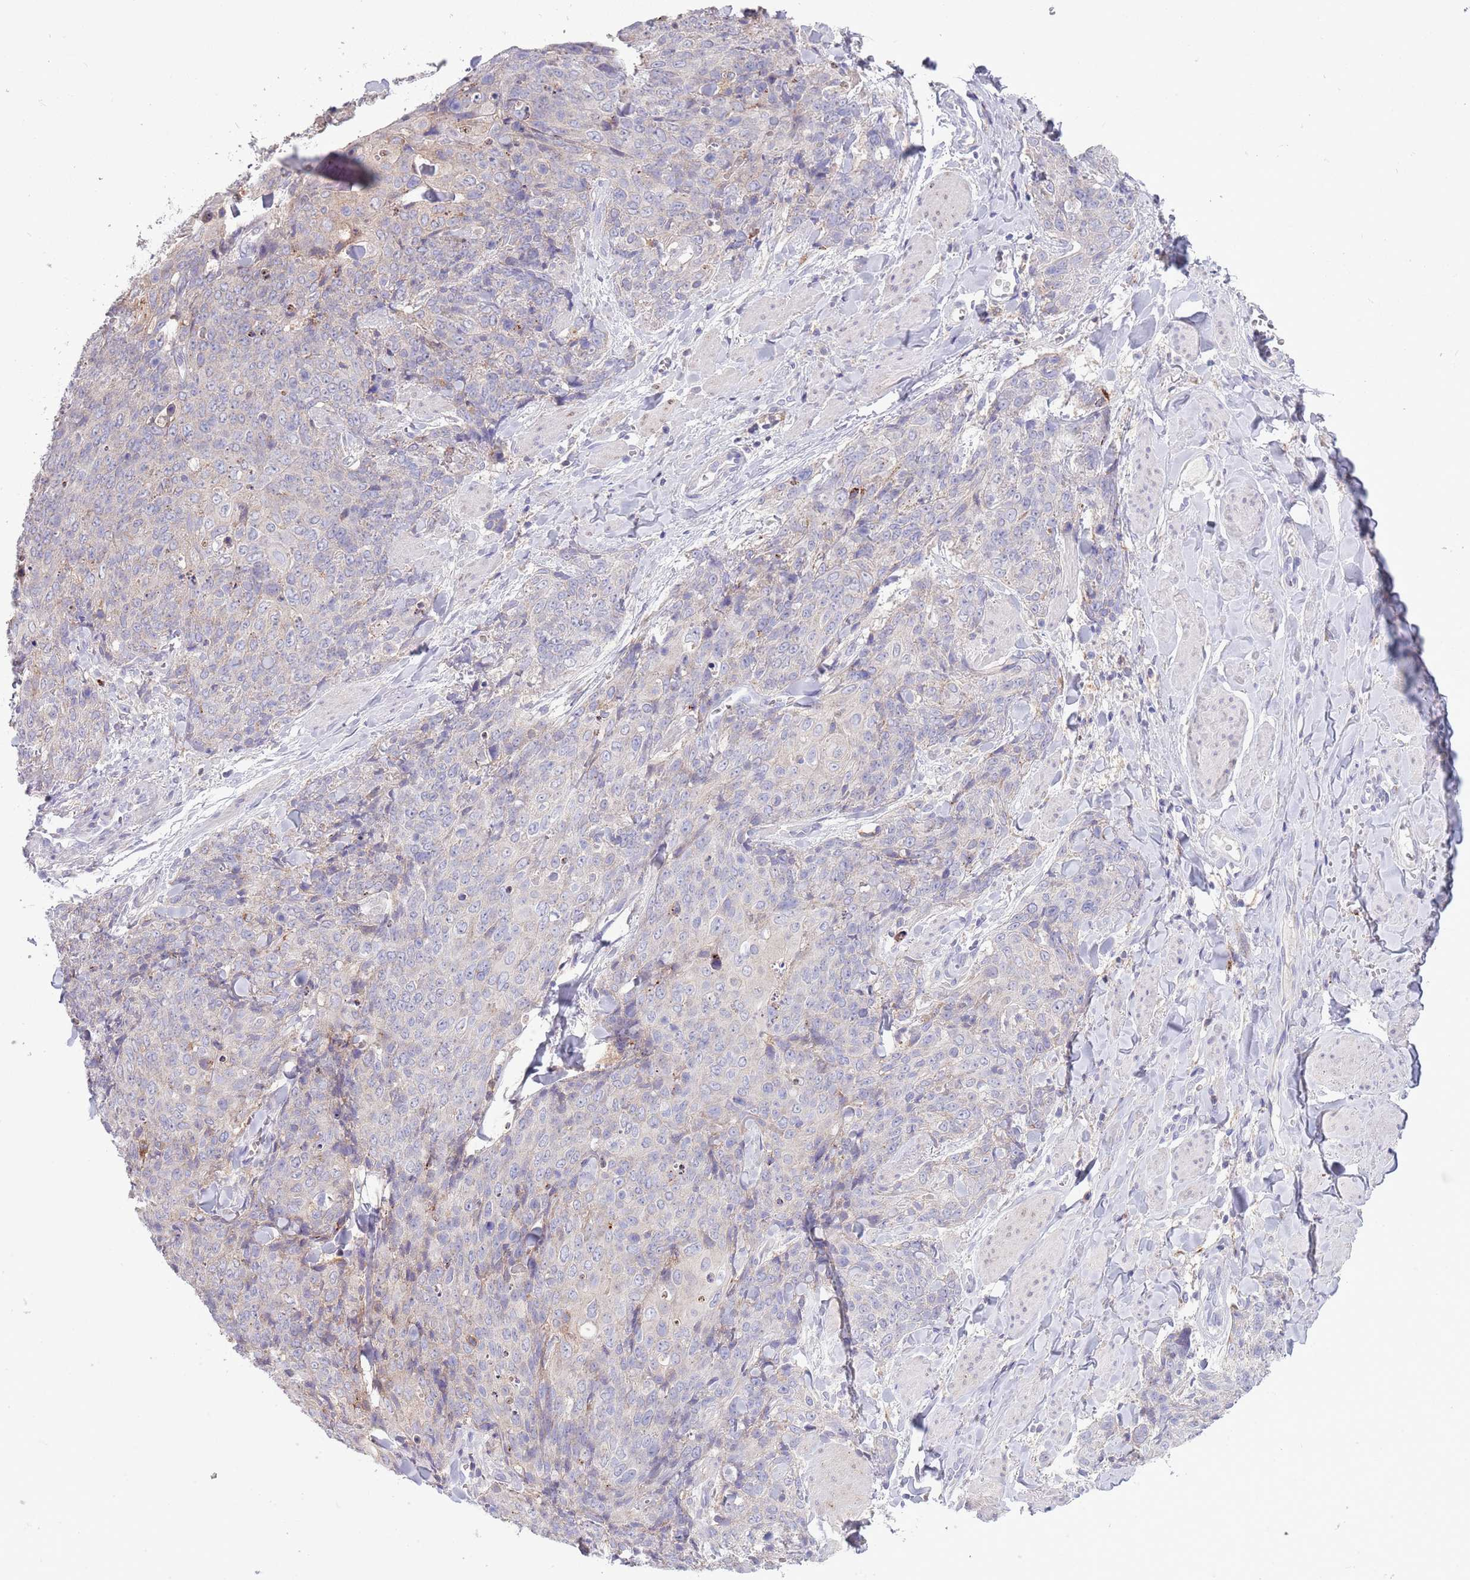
{"staining": {"intensity": "negative", "quantity": "none", "location": "none"}, "tissue": "skin cancer", "cell_type": "Tumor cells", "image_type": "cancer", "snomed": [{"axis": "morphology", "description": "Squamous cell carcinoma, NOS"}, {"axis": "topography", "description": "Skin"}, {"axis": "topography", "description": "Vulva"}], "caption": "This is an IHC photomicrograph of squamous cell carcinoma (skin). There is no positivity in tumor cells.", "gene": "ACSBG1", "patient": {"sex": "female", "age": 85}}